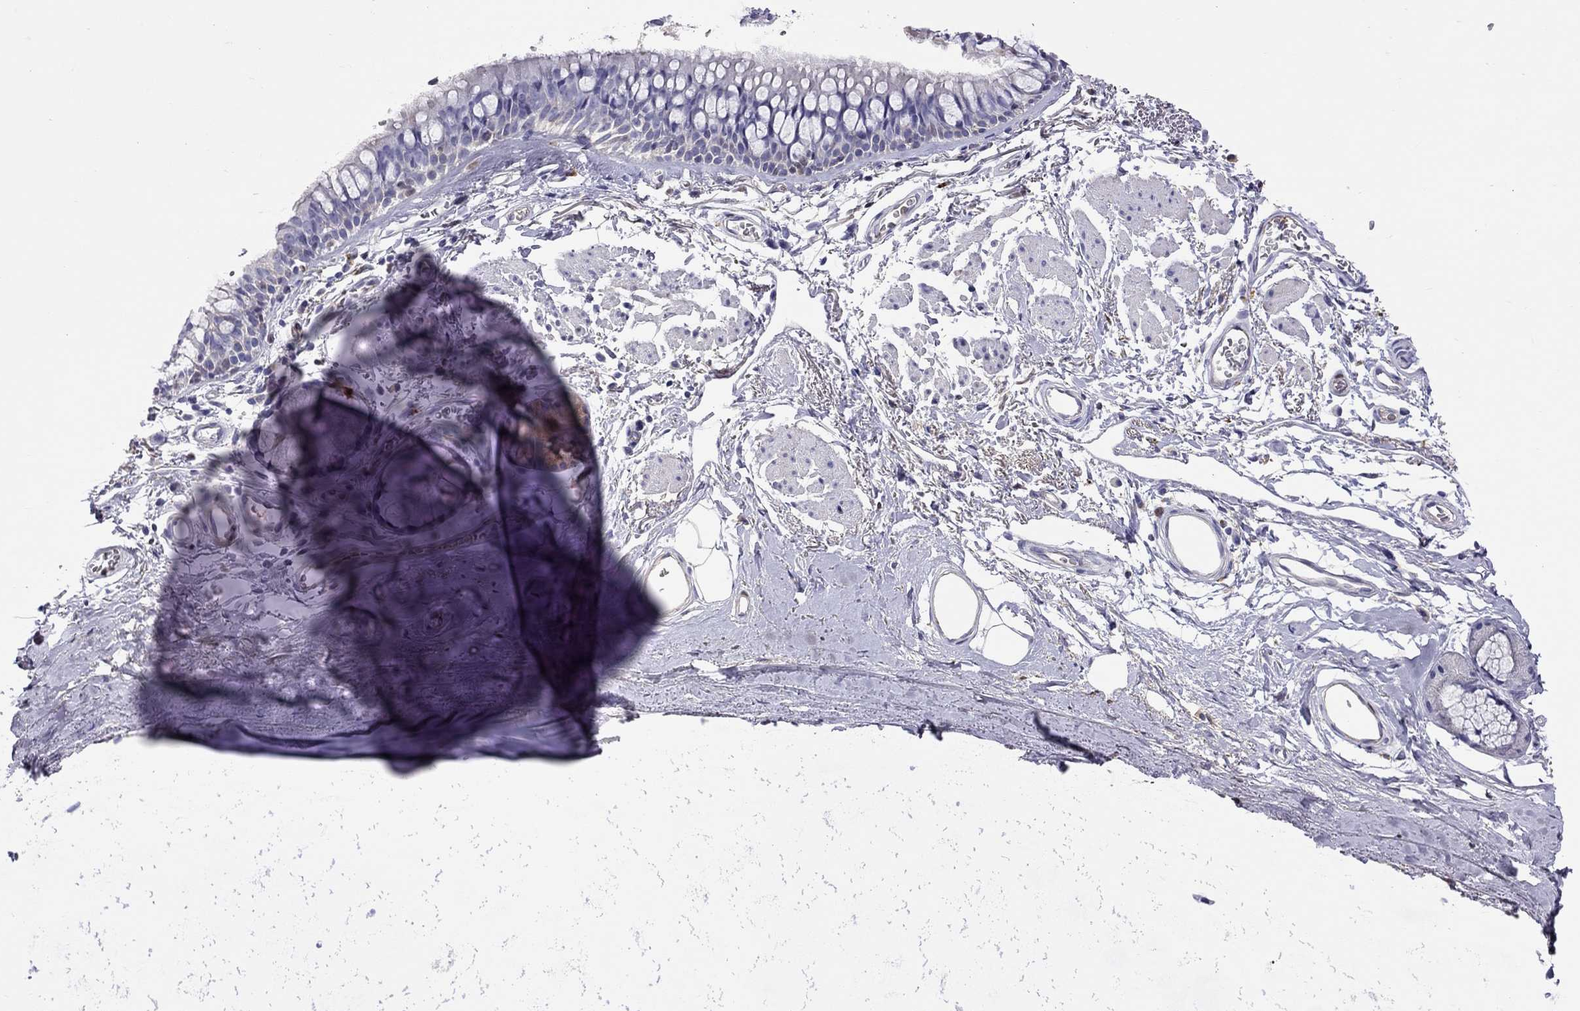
{"staining": {"intensity": "negative", "quantity": "none", "location": "none"}, "tissue": "soft tissue", "cell_type": "Chondrocytes", "image_type": "normal", "snomed": [{"axis": "morphology", "description": "Normal tissue, NOS"}, {"axis": "topography", "description": "Cartilage tissue"}, {"axis": "topography", "description": "Bronchus"}], "caption": "A high-resolution micrograph shows immunohistochemistry staining of benign soft tissue, which demonstrates no significant staining in chondrocytes.", "gene": "SERPINA3", "patient": {"sex": "female", "age": 79}}